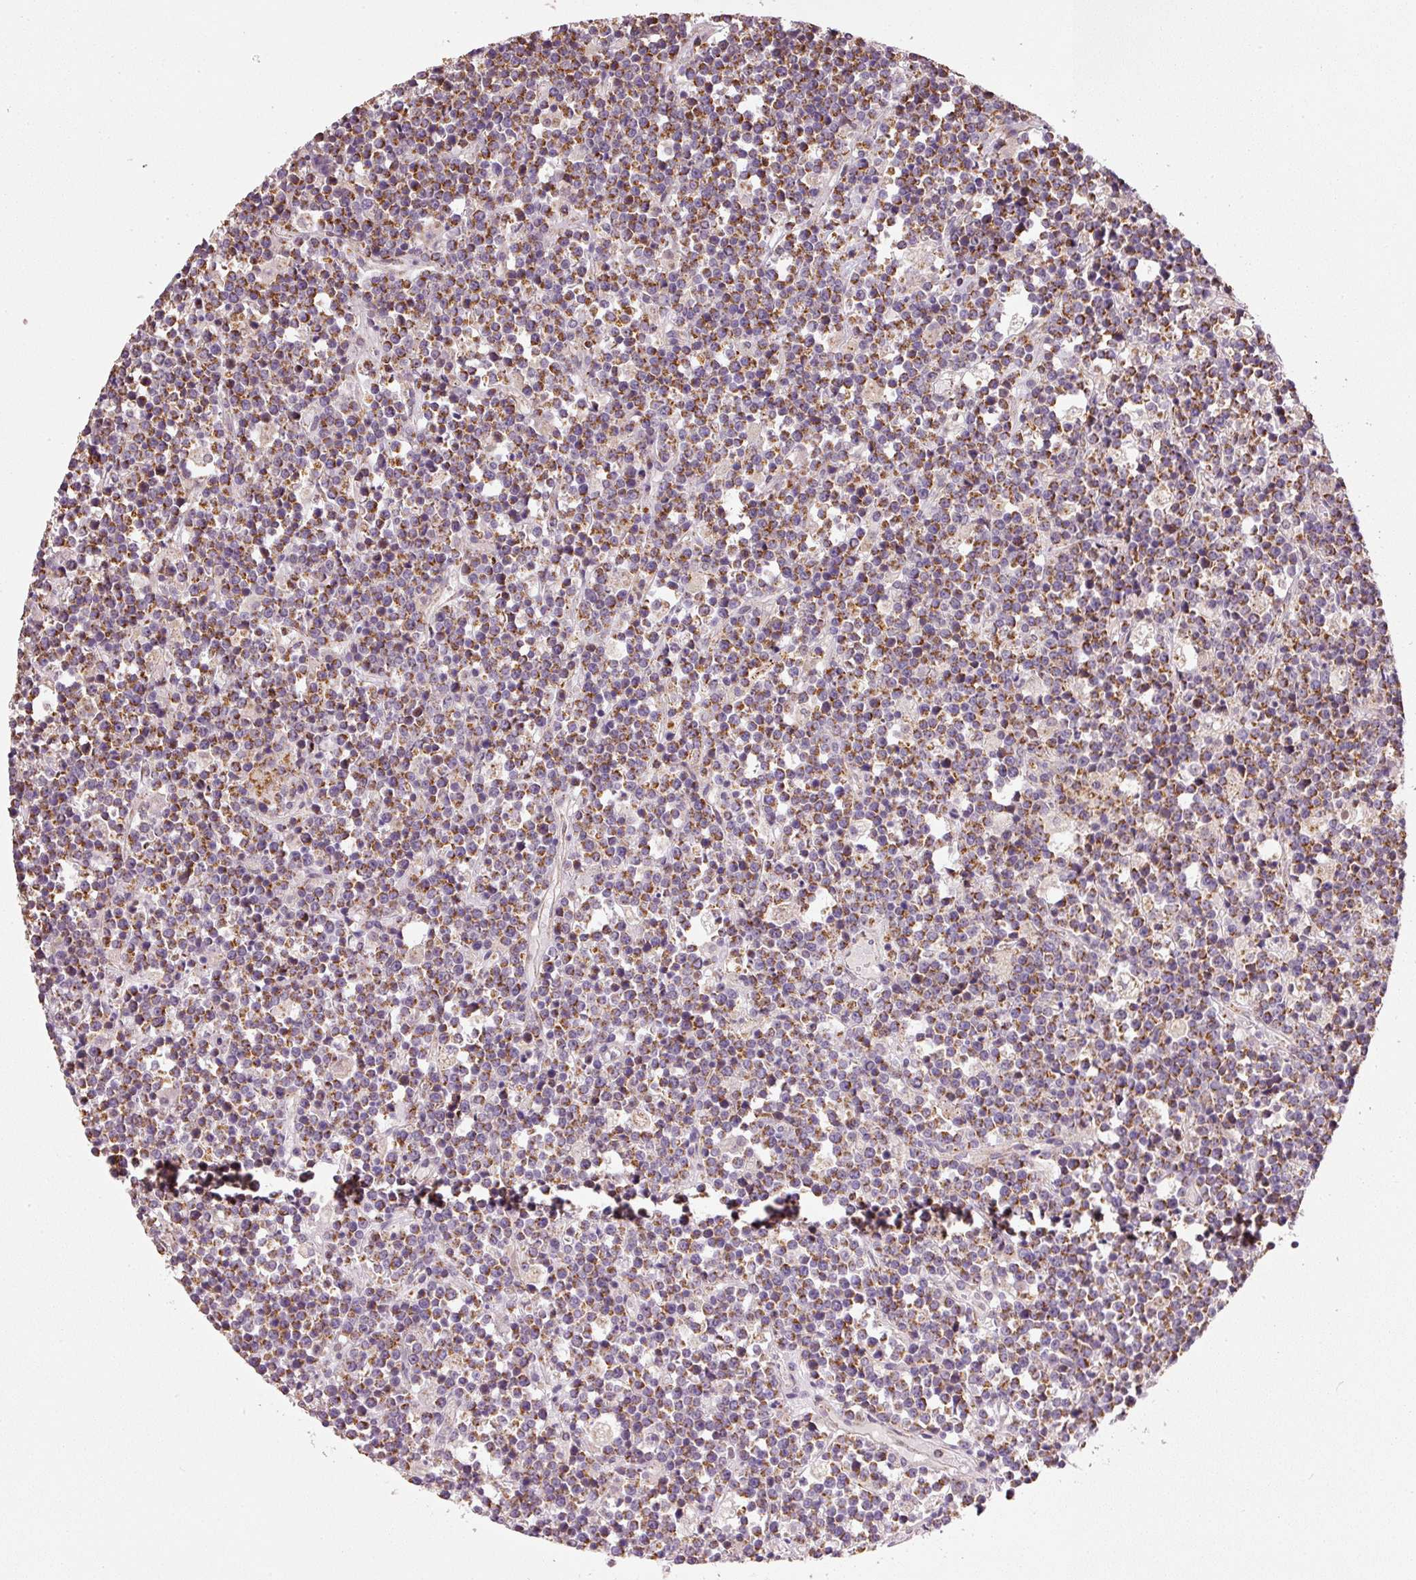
{"staining": {"intensity": "moderate", "quantity": ">75%", "location": "cytoplasmic/membranous"}, "tissue": "lymphoma", "cell_type": "Tumor cells", "image_type": "cancer", "snomed": [{"axis": "morphology", "description": "Malignant lymphoma, non-Hodgkin's type, High grade"}, {"axis": "topography", "description": "Ovary"}], "caption": "Lymphoma stained with DAB immunohistochemistry shows medium levels of moderate cytoplasmic/membranous positivity in approximately >75% of tumor cells.", "gene": "MTHFD1L", "patient": {"sex": "female", "age": 56}}